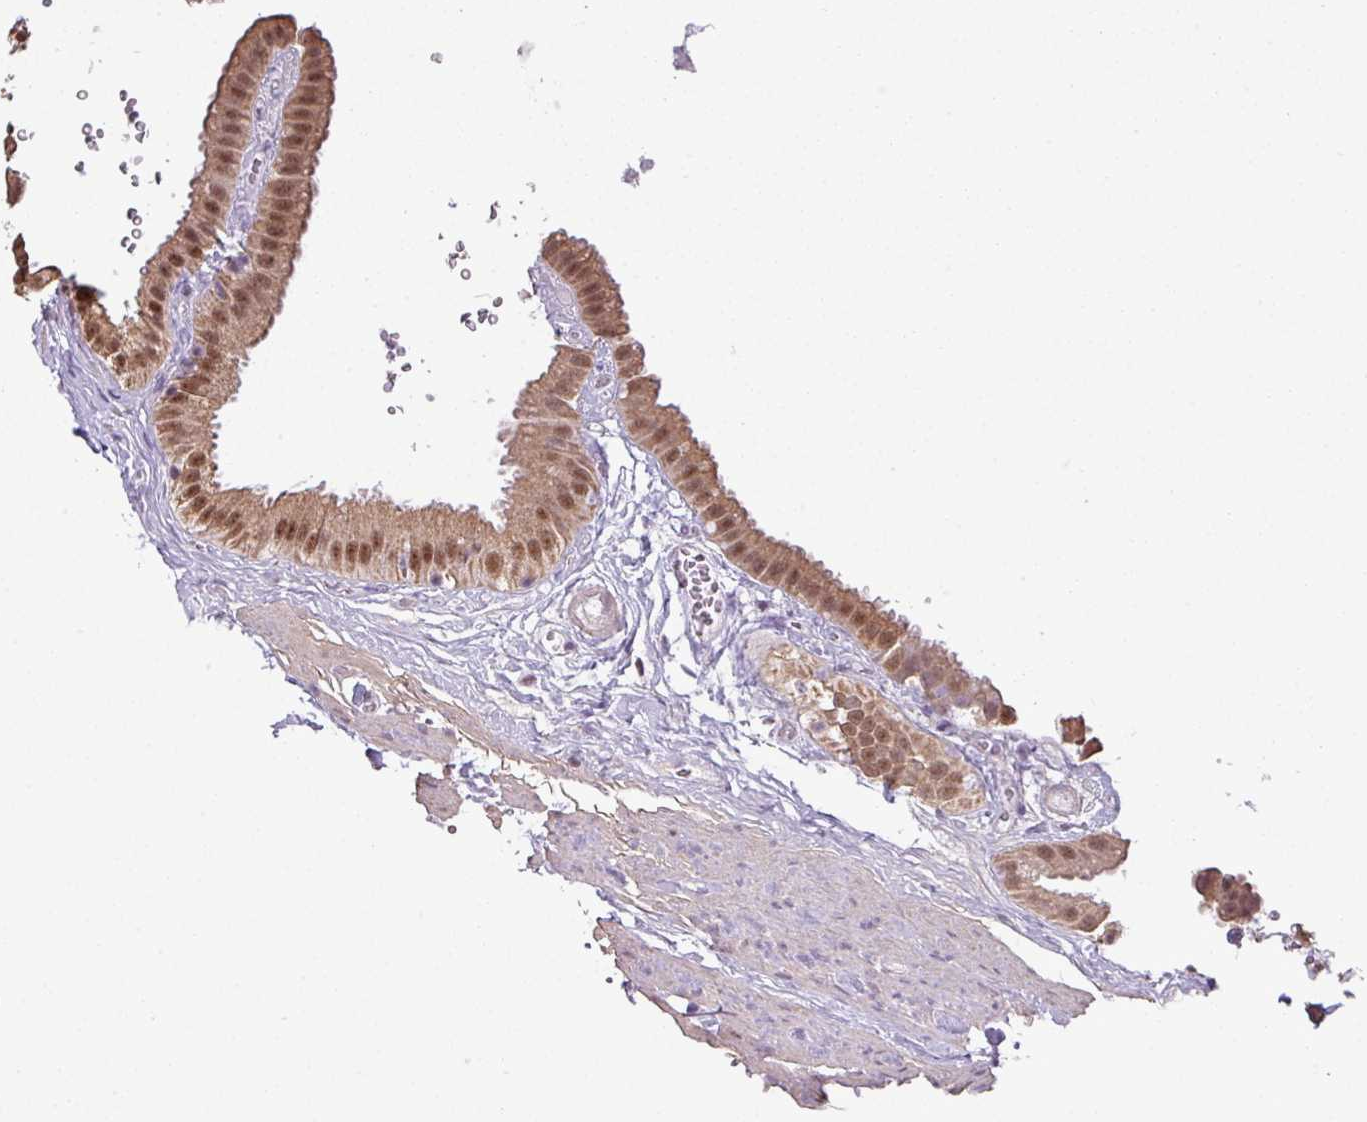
{"staining": {"intensity": "moderate", "quantity": ">75%", "location": "cytoplasmic/membranous,nuclear"}, "tissue": "gallbladder", "cell_type": "Glandular cells", "image_type": "normal", "snomed": [{"axis": "morphology", "description": "Normal tissue, NOS"}, {"axis": "topography", "description": "Gallbladder"}], "caption": "Benign gallbladder was stained to show a protein in brown. There is medium levels of moderate cytoplasmic/membranous,nuclear expression in approximately >75% of glandular cells. (Brightfield microscopy of DAB IHC at high magnification).", "gene": "ZNF217", "patient": {"sex": "female", "age": 61}}